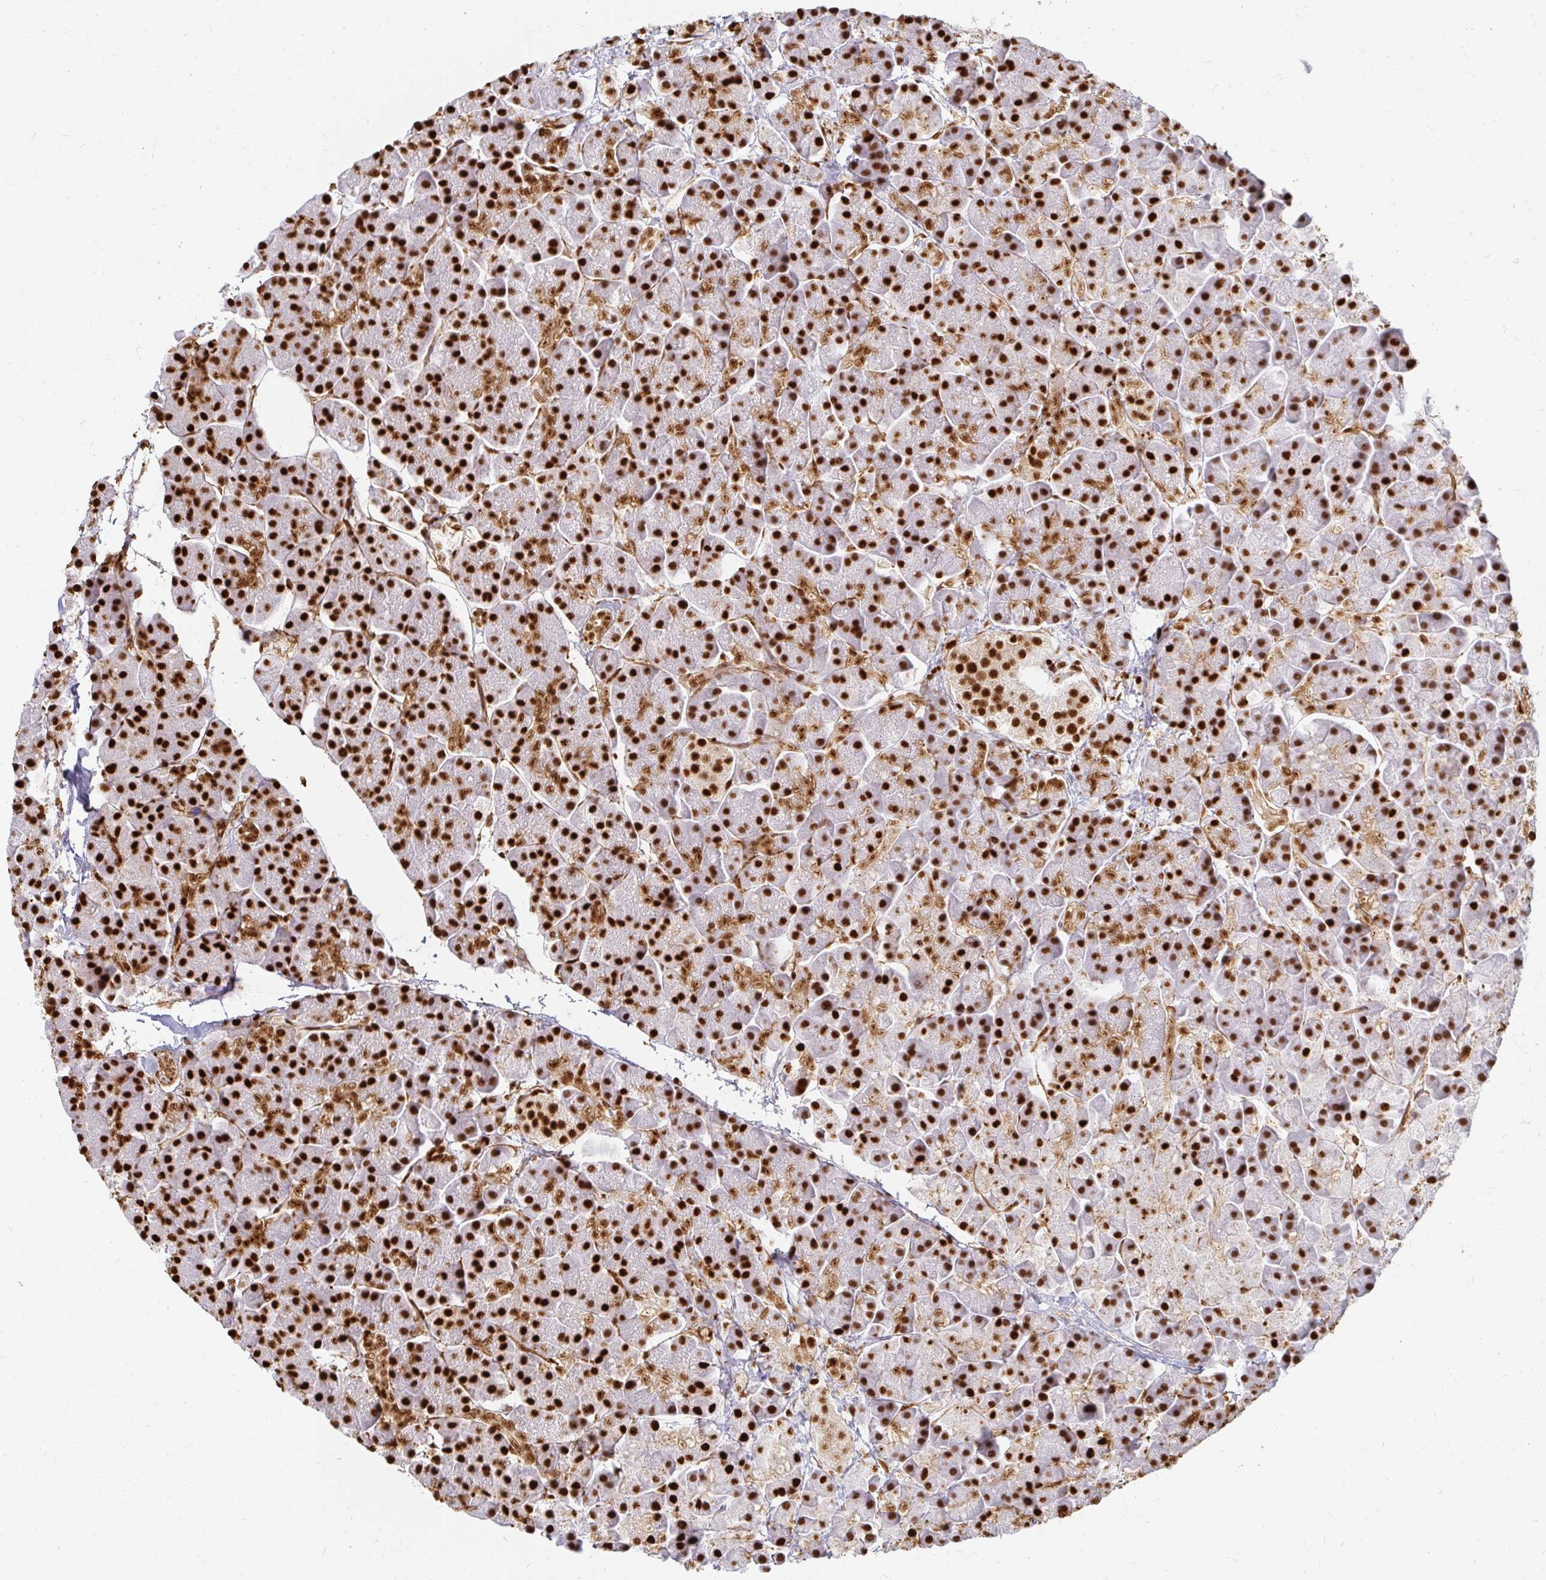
{"staining": {"intensity": "strong", "quantity": ">75%", "location": "nuclear"}, "tissue": "pancreas", "cell_type": "Exocrine glandular cells", "image_type": "normal", "snomed": [{"axis": "morphology", "description": "Normal tissue, NOS"}, {"axis": "topography", "description": "Pancreas"}, {"axis": "topography", "description": "Peripheral nerve tissue"}], "caption": "Pancreas stained with IHC exhibits strong nuclear staining in about >75% of exocrine glandular cells. Using DAB (brown) and hematoxylin (blue) stains, captured at high magnification using brightfield microscopy.", "gene": "HNRNPU", "patient": {"sex": "male", "age": 54}}